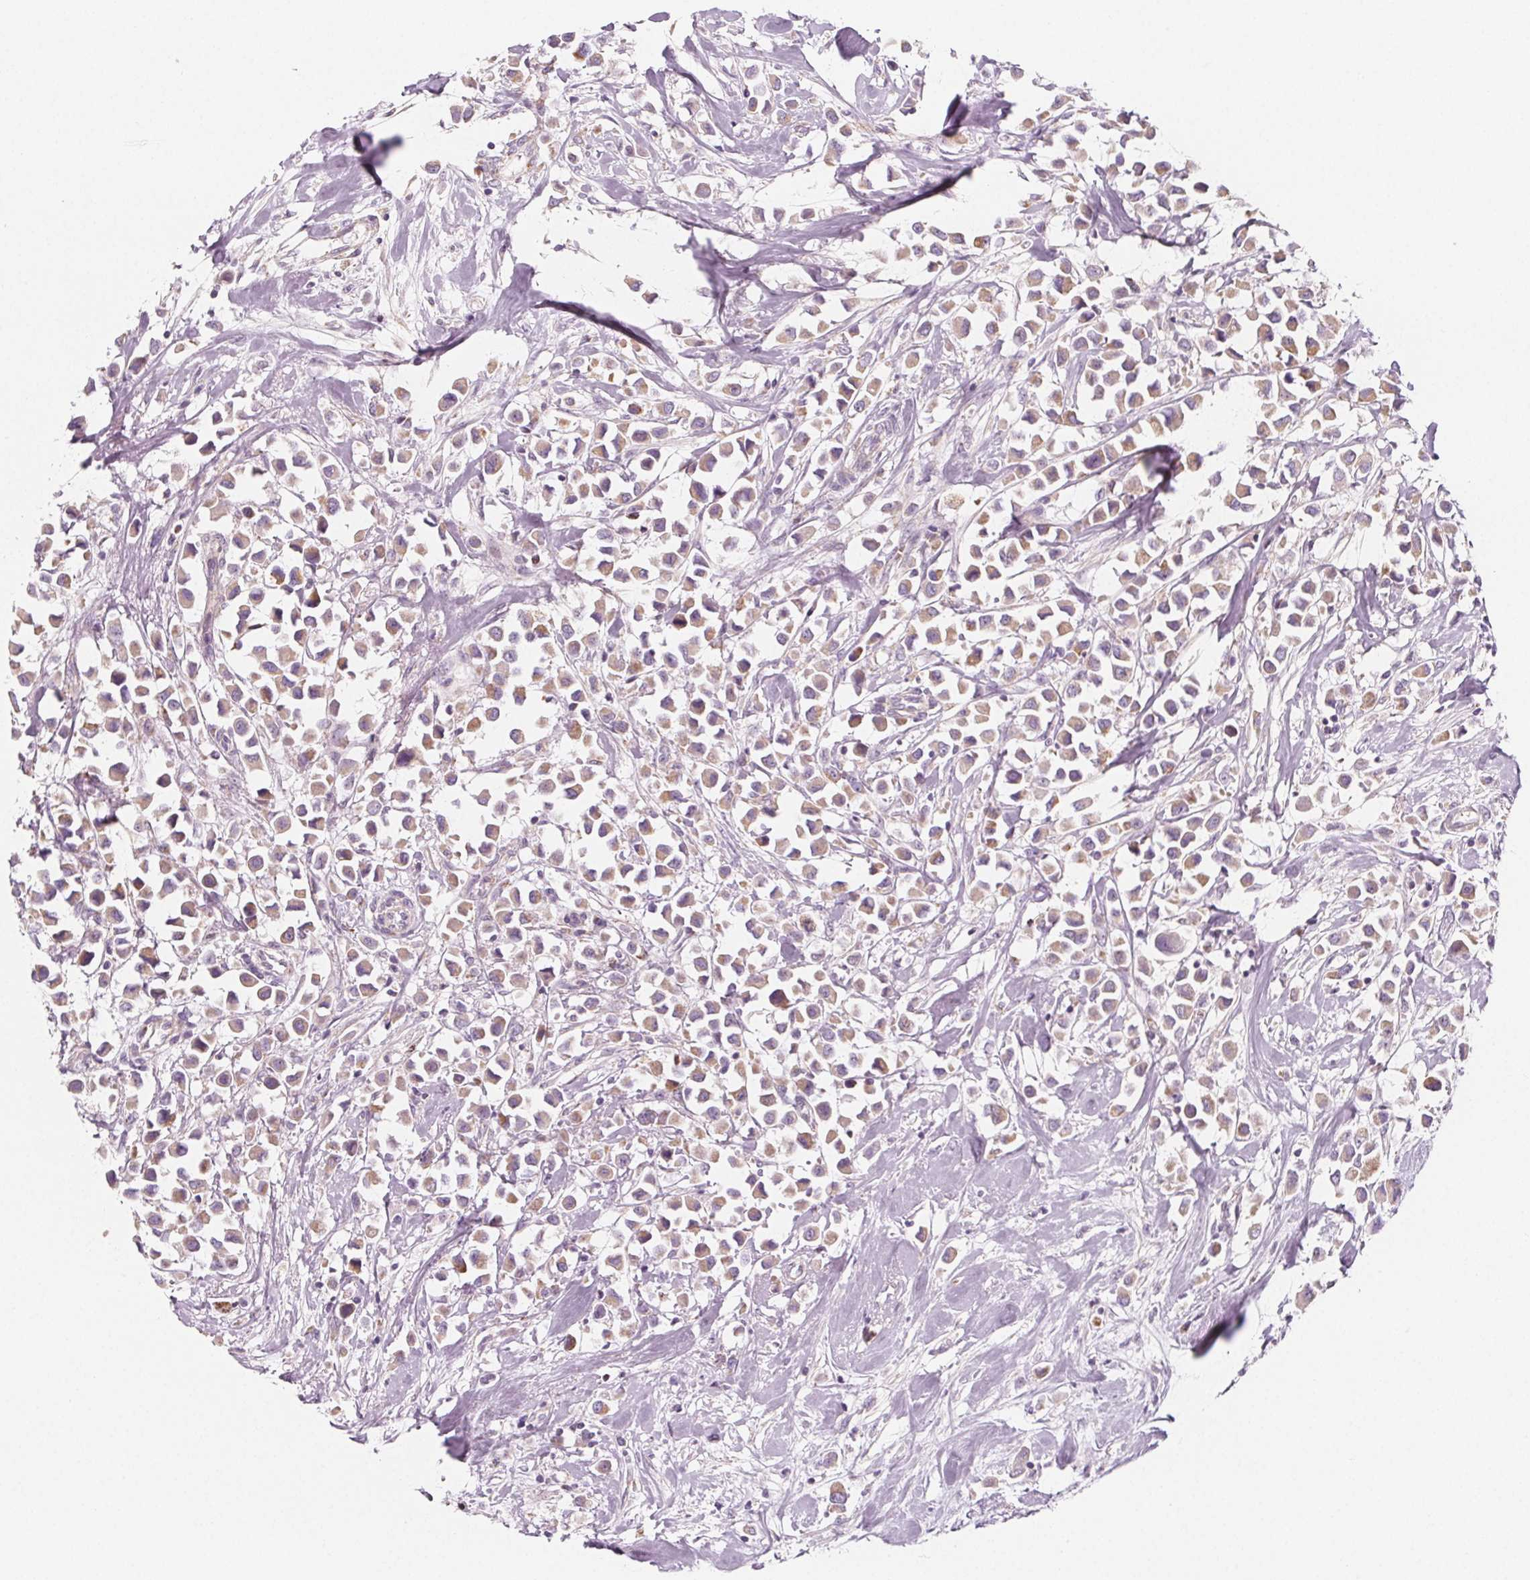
{"staining": {"intensity": "moderate", "quantity": ">75%", "location": "cytoplasmic/membranous"}, "tissue": "breast cancer", "cell_type": "Tumor cells", "image_type": "cancer", "snomed": [{"axis": "morphology", "description": "Duct carcinoma"}, {"axis": "topography", "description": "Breast"}], "caption": "A high-resolution histopathology image shows immunohistochemistry (IHC) staining of breast cancer (infiltrating ductal carcinoma), which displays moderate cytoplasmic/membranous expression in about >75% of tumor cells.", "gene": "IL17C", "patient": {"sex": "female", "age": 61}}